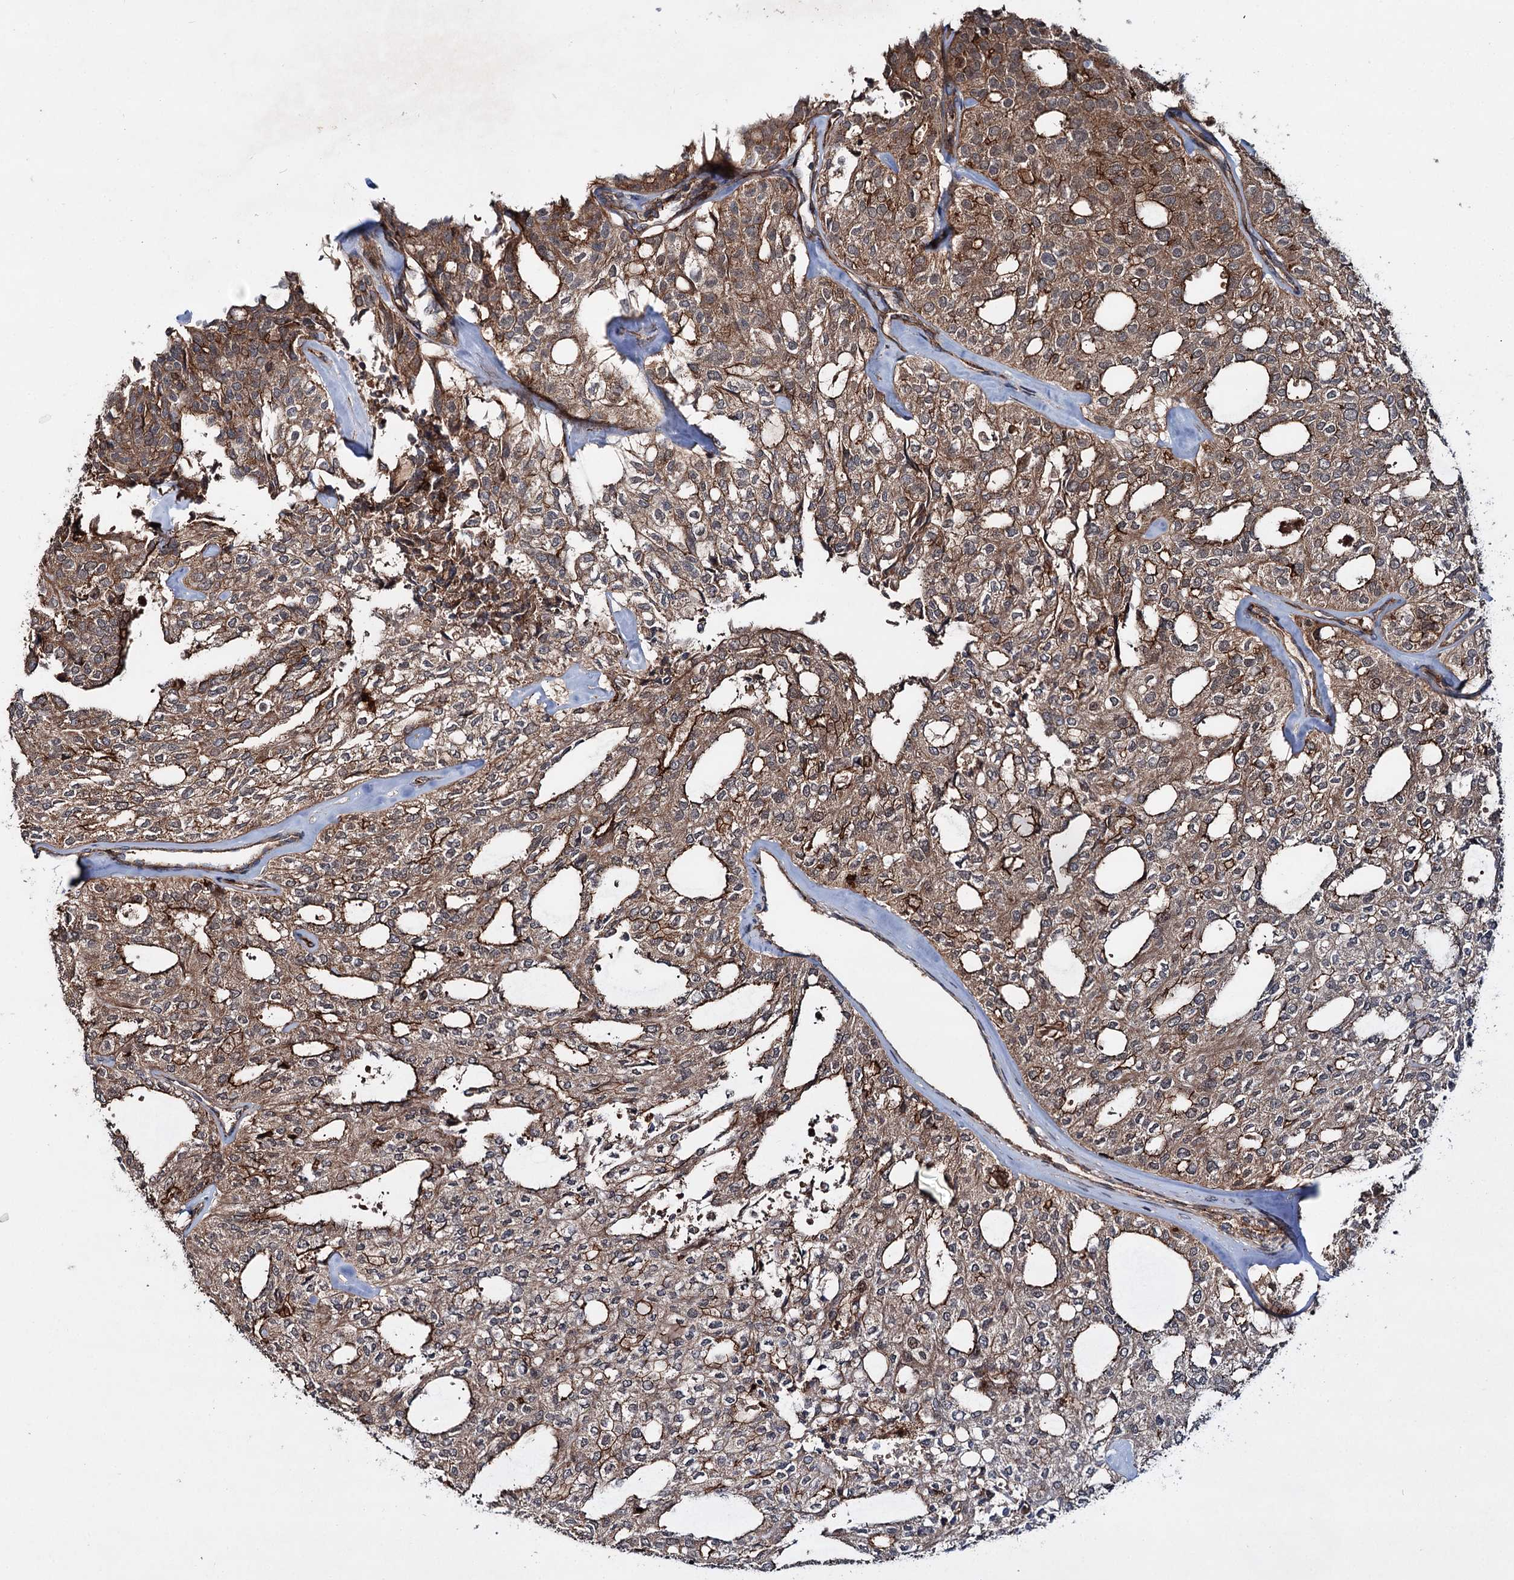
{"staining": {"intensity": "moderate", "quantity": ">75%", "location": "cytoplasmic/membranous"}, "tissue": "thyroid cancer", "cell_type": "Tumor cells", "image_type": "cancer", "snomed": [{"axis": "morphology", "description": "Follicular adenoma carcinoma, NOS"}, {"axis": "topography", "description": "Thyroid gland"}], "caption": "This photomicrograph demonstrates immunohistochemistry (IHC) staining of follicular adenoma carcinoma (thyroid), with medium moderate cytoplasmic/membranous positivity in approximately >75% of tumor cells.", "gene": "ADGRG4", "patient": {"sex": "male", "age": 75}}